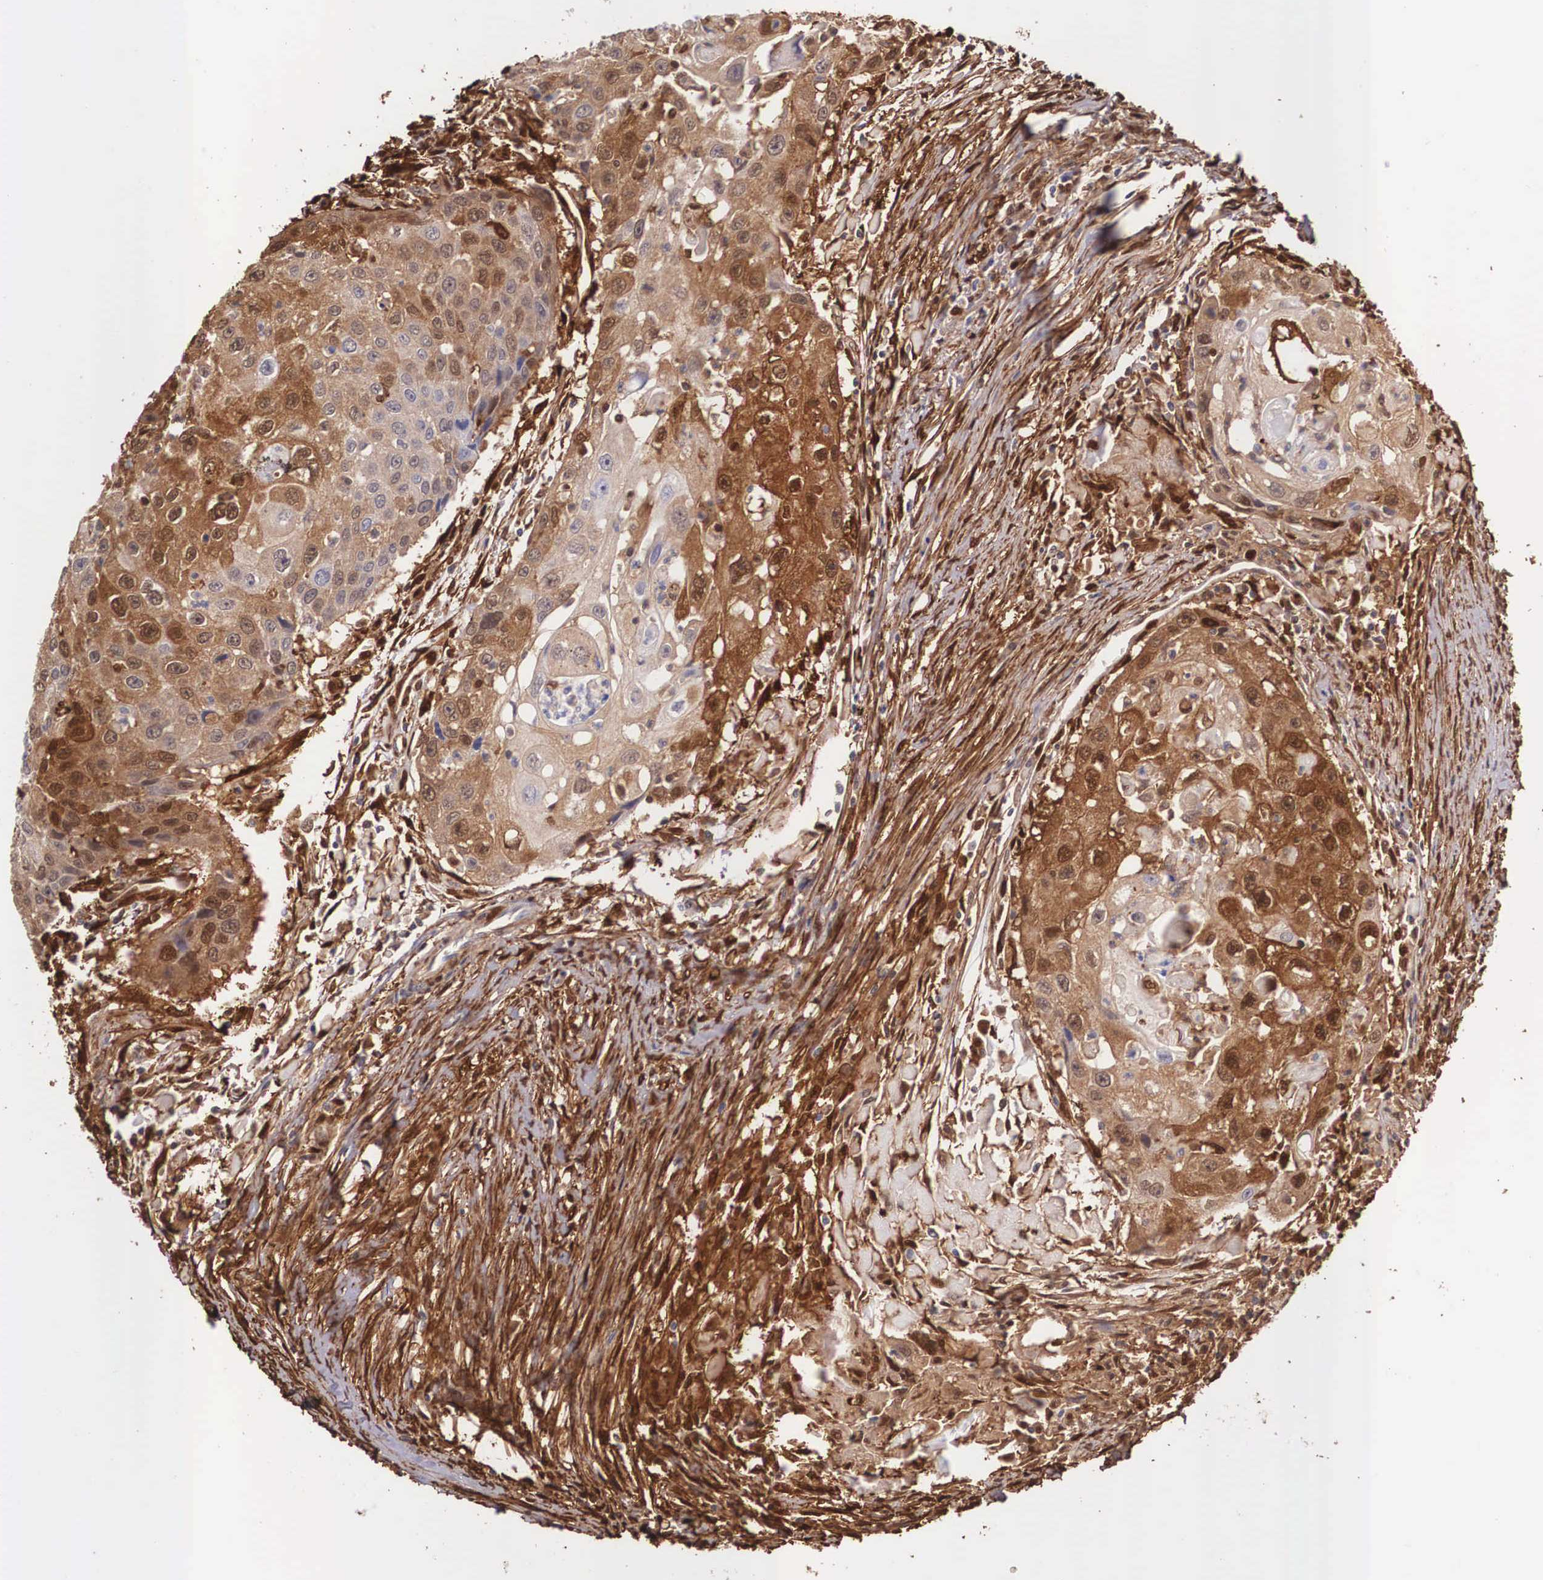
{"staining": {"intensity": "moderate", "quantity": ">75%", "location": "cytoplasmic/membranous,nuclear"}, "tissue": "head and neck cancer", "cell_type": "Tumor cells", "image_type": "cancer", "snomed": [{"axis": "morphology", "description": "Squamous cell carcinoma, NOS"}, {"axis": "topography", "description": "Head-Neck"}], "caption": "Immunohistochemical staining of head and neck squamous cell carcinoma shows moderate cytoplasmic/membranous and nuclear protein positivity in about >75% of tumor cells.", "gene": "LGALS1", "patient": {"sex": "male", "age": 64}}